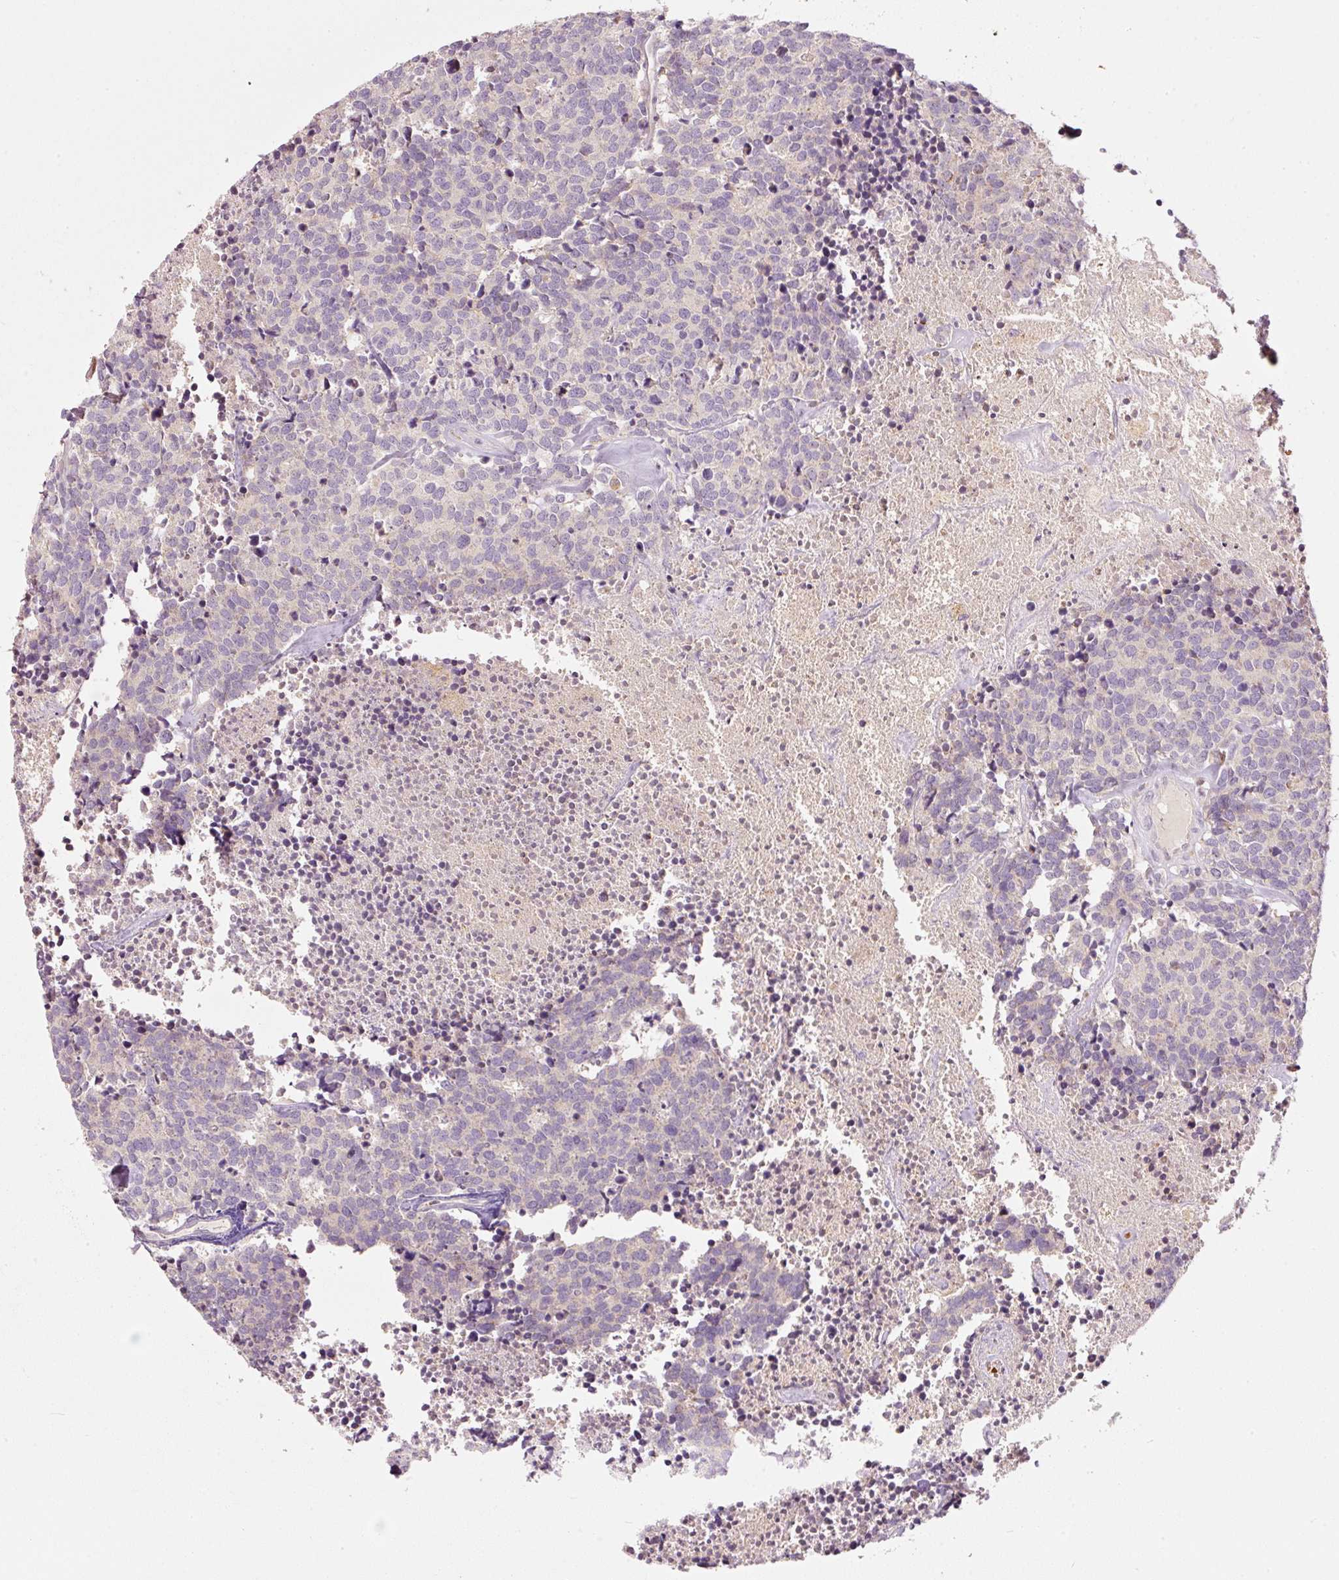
{"staining": {"intensity": "negative", "quantity": "none", "location": "none"}, "tissue": "carcinoid", "cell_type": "Tumor cells", "image_type": "cancer", "snomed": [{"axis": "morphology", "description": "Carcinoid, malignant, NOS"}, {"axis": "topography", "description": "Skin"}], "caption": "The micrograph exhibits no staining of tumor cells in carcinoid. (DAB IHC with hematoxylin counter stain).", "gene": "KLHL21", "patient": {"sex": "female", "age": 79}}